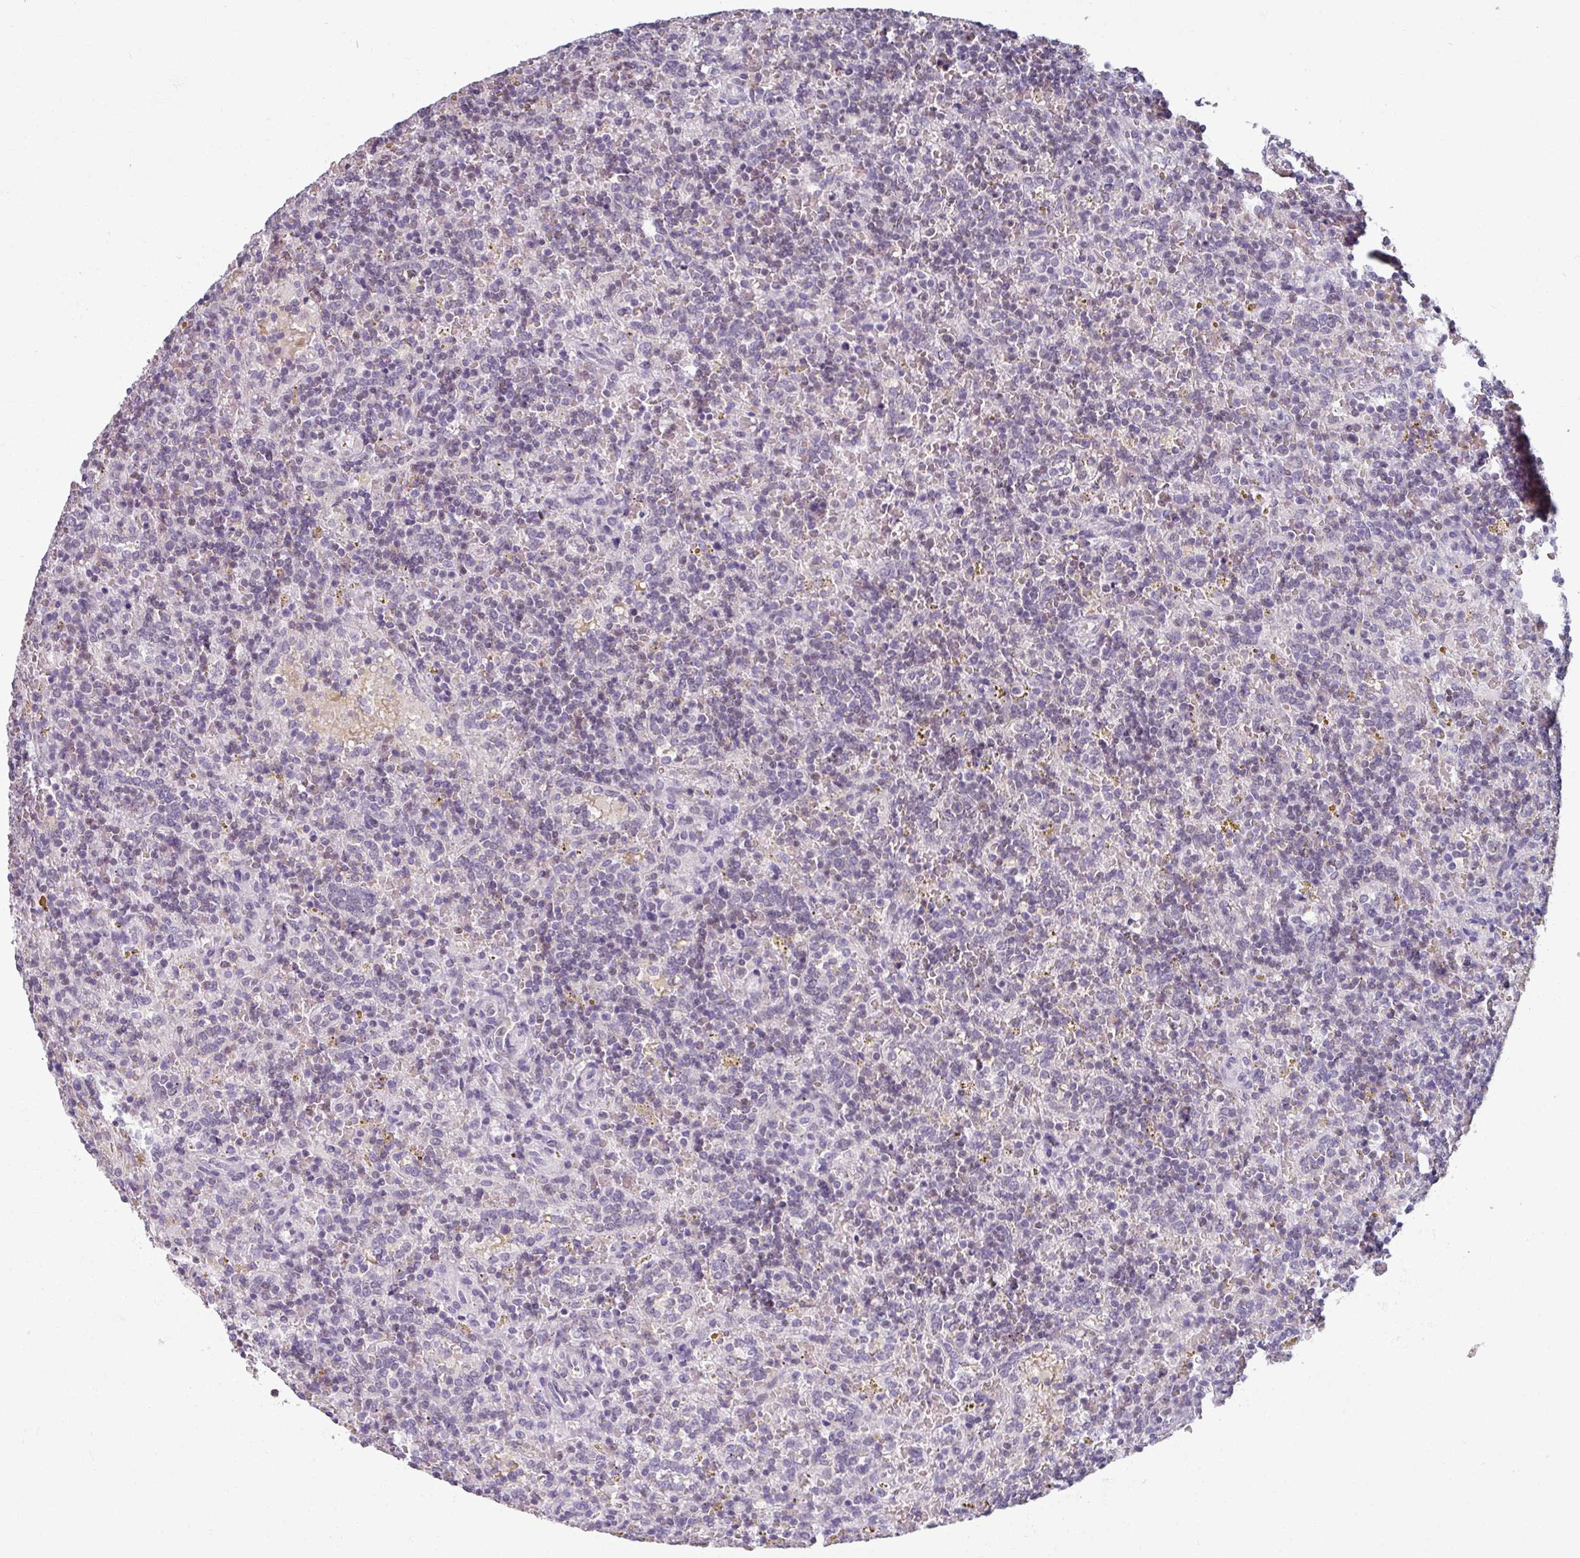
{"staining": {"intensity": "negative", "quantity": "none", "location": "none"}, "tissue": "lymphoma", "cell_type": "Tumor cells", "image_type": "cancer", "snomed": [{"axis": "morphology", "description": "Malignant lymphoma, non-Hodgkin's type, Low grade"}, {"axis": "topography", "description": "Spleen"}], "caption": "An image of malignant lymphoma, non-Hodgkin's type (low-grade) stained for a protein shows no brown staining in tumor cells.", "gene": "RIPOR3", "patient": {"sex": "male", "age": 67}}